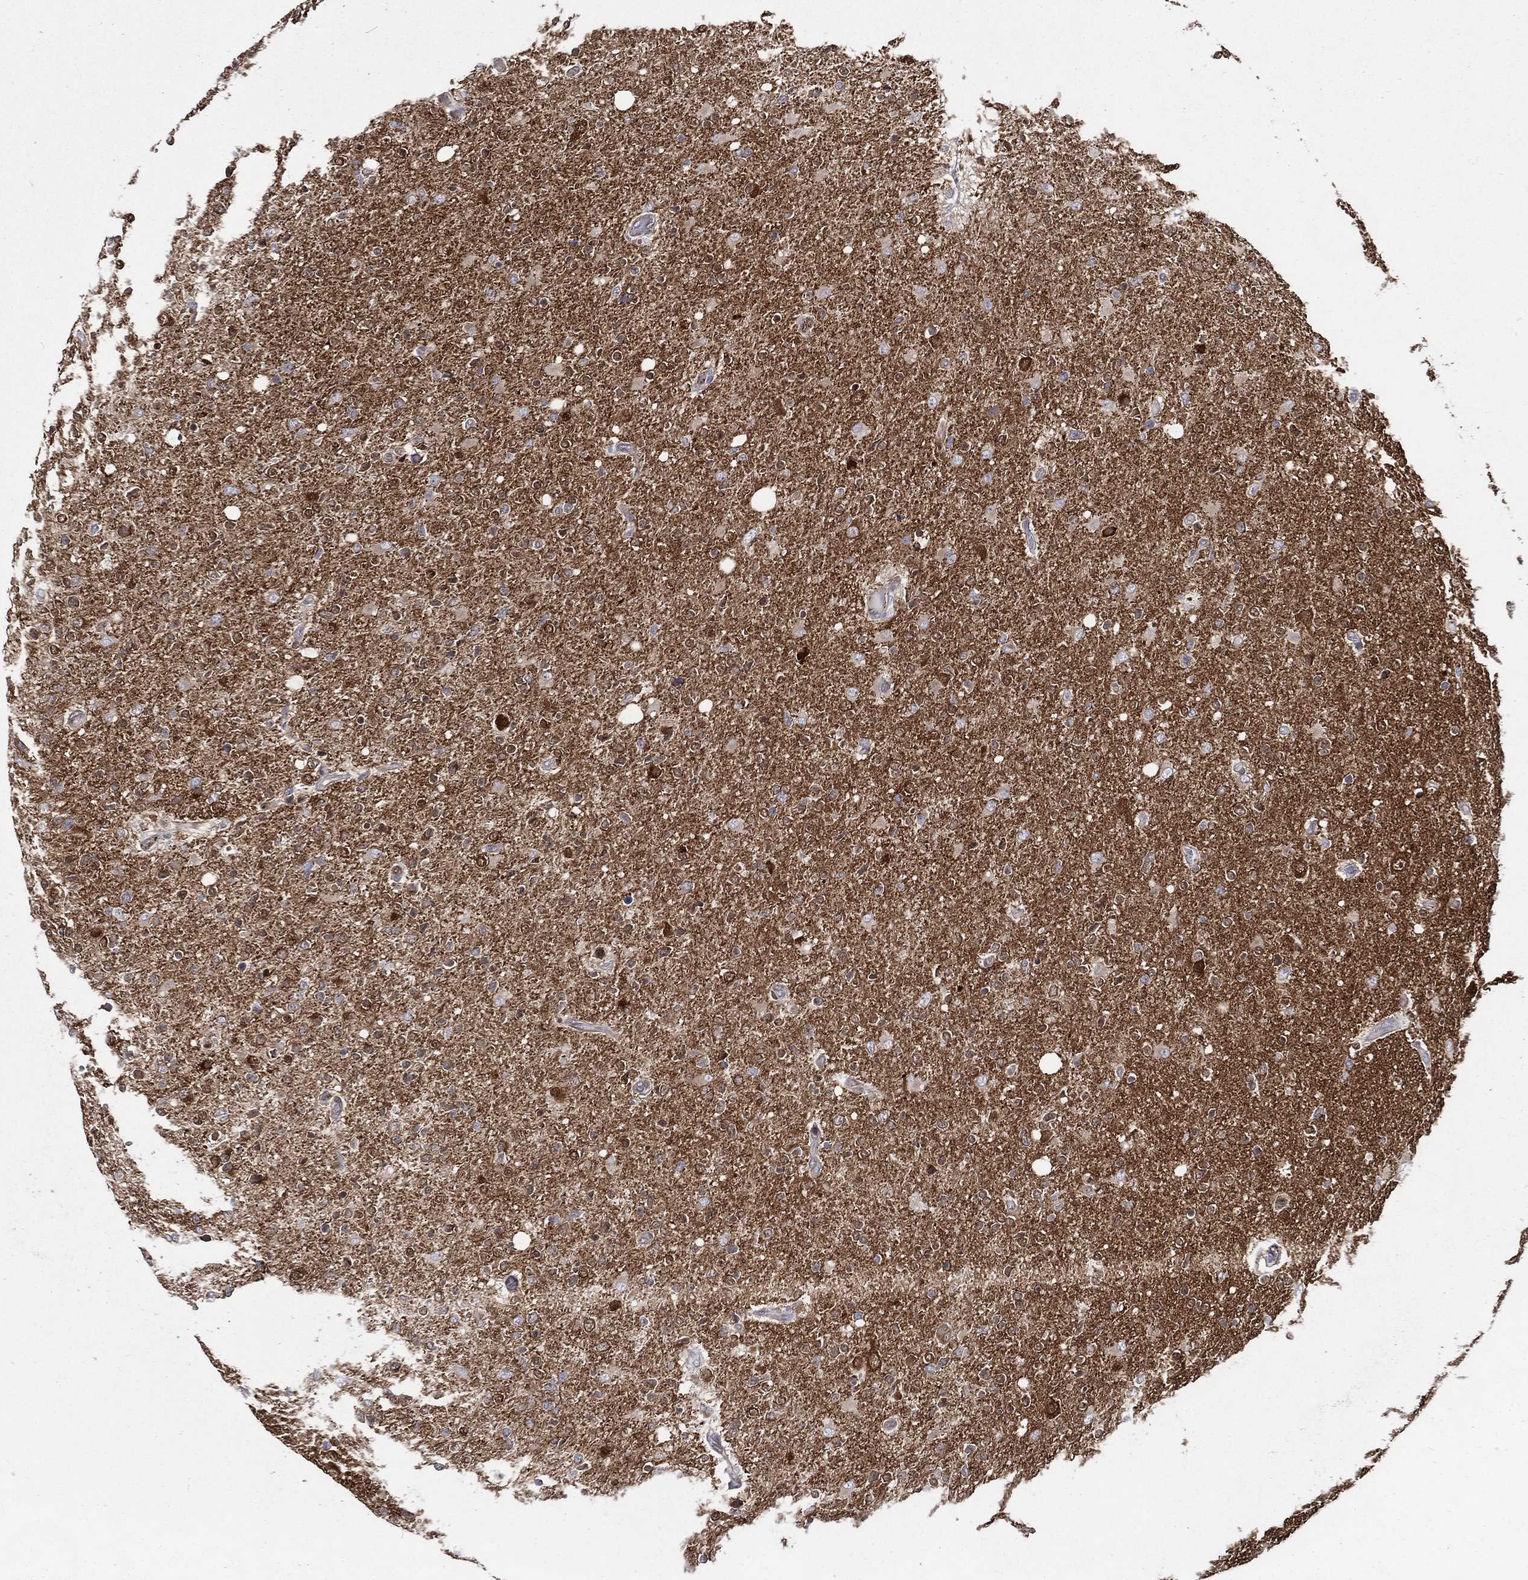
{"staining": {"intensity": "negative", "quantity": "none", "location": "none"}, "tissue": "glioma", "cell_type": "Tumor cells", "image_type": "cancer", "snomed": [{"axis": "morphology", "description": "Glioma, malignant, High grade"}, {"axis": "topography", "description": "Cerebral cortex"}], "caption": "Immunohistochemistry (IHC) micrograph of neoplastic tissue: malignant glioma (high-grade) stained with DAB (3,3'-diaminobenzidine) displays no significant protein positivity in tumor cells.", "gene": "ARHGAP11A", "patient": {"sex": "male", "age": 70}}